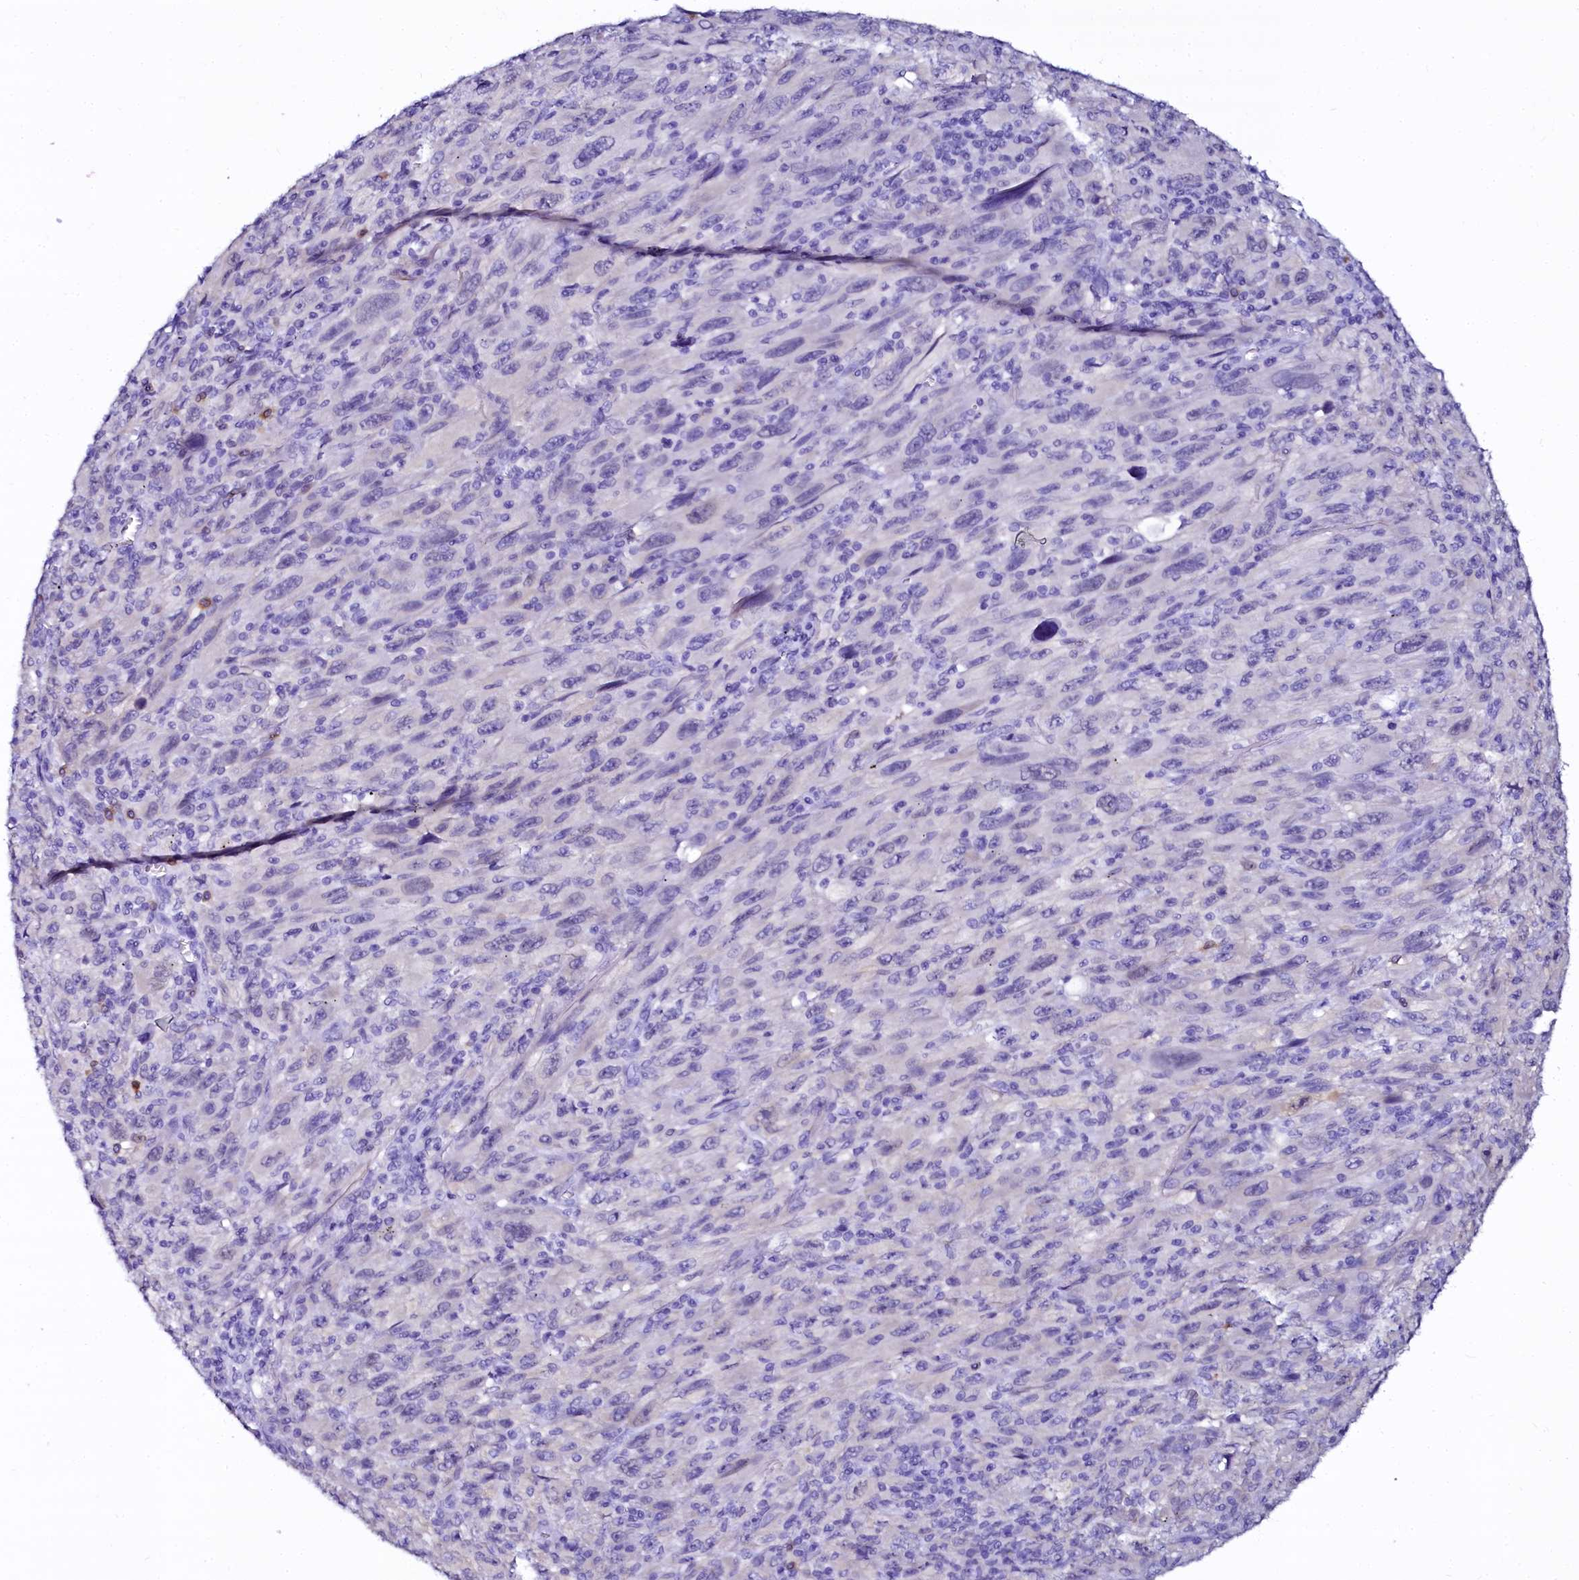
{"staining": {"intensity": "negative", "quantity": "none", "location": "none"}, "tissue": "melanoma", "cell_type": "Tumor cells", "image_type": "cancer", "snomed": [{"axis": "morphology", "description": "Malignant melanoma, Metastatic site"}, {"axis": "topography", "description": "Skin"}], "caption": "High magnification brightfield microscopy of melanoma stained with DAB (brown) and counterstained with hematoxylin (blue): tumor cells show no significant staining.", "gene": "SORD", "patient": {"sex": "female", "age": 56}}